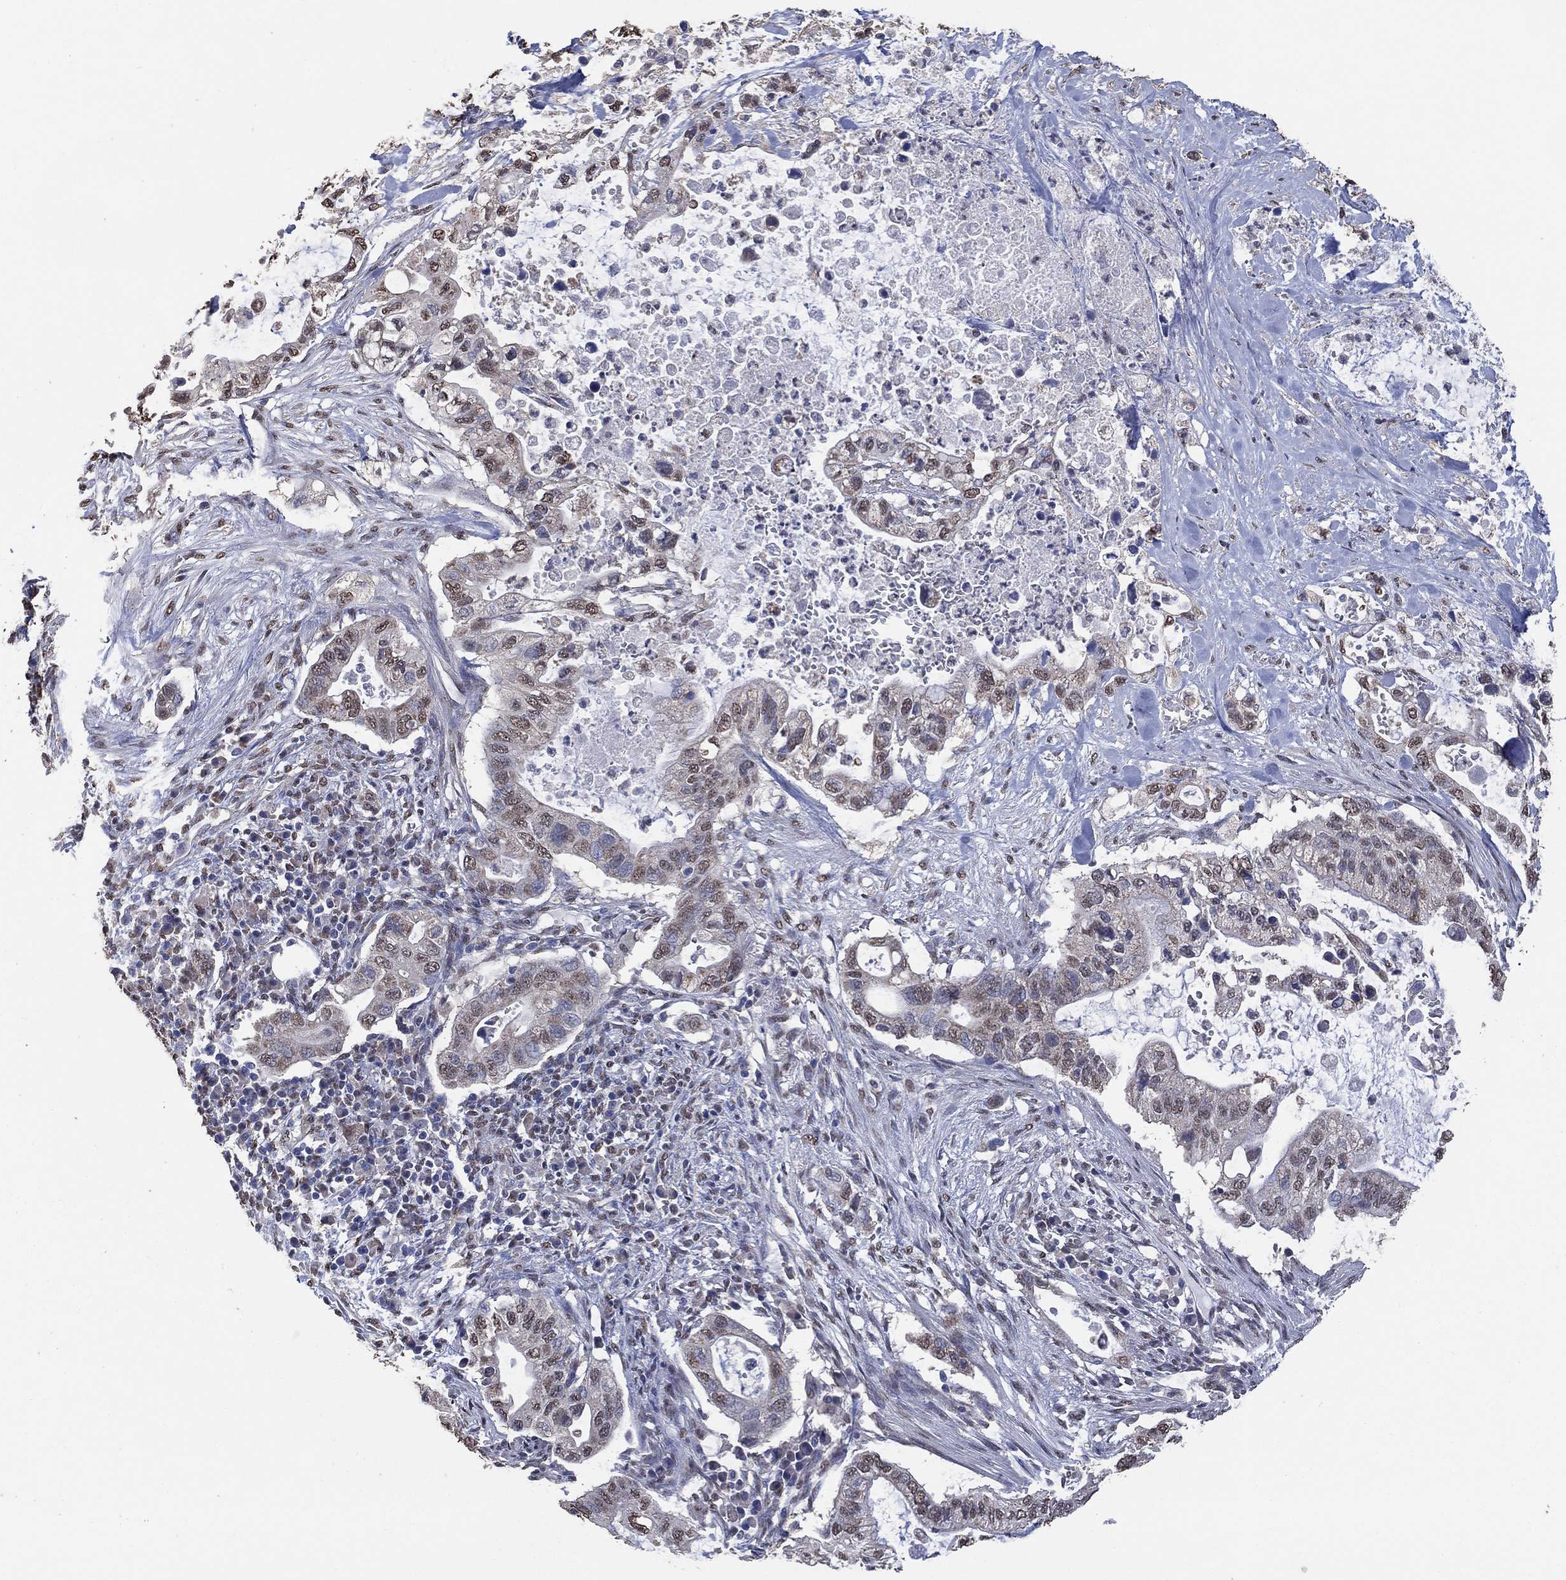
{"staining": {"intensity": "weak", "quantity": "25%-75%", "location": "nuclear"}, "tissue": "pancreatic cancer", "cell_type": "Tumor cells", "image_type": "cancer", "snomed": [{"axis": "morphology", "description": "Adenocarcinoma, NOS"}, {"axis": "topography", "description": "Pancreas"}], "caption": "About 25%-75% of tumor cells in human pancreatic adenocarcinoma reveal weak nuclear protein expression as visualized by brown immunohistochemical staining.", "gene": "ALDH7A1", "patient": {"sex": "female", "age": 72}}